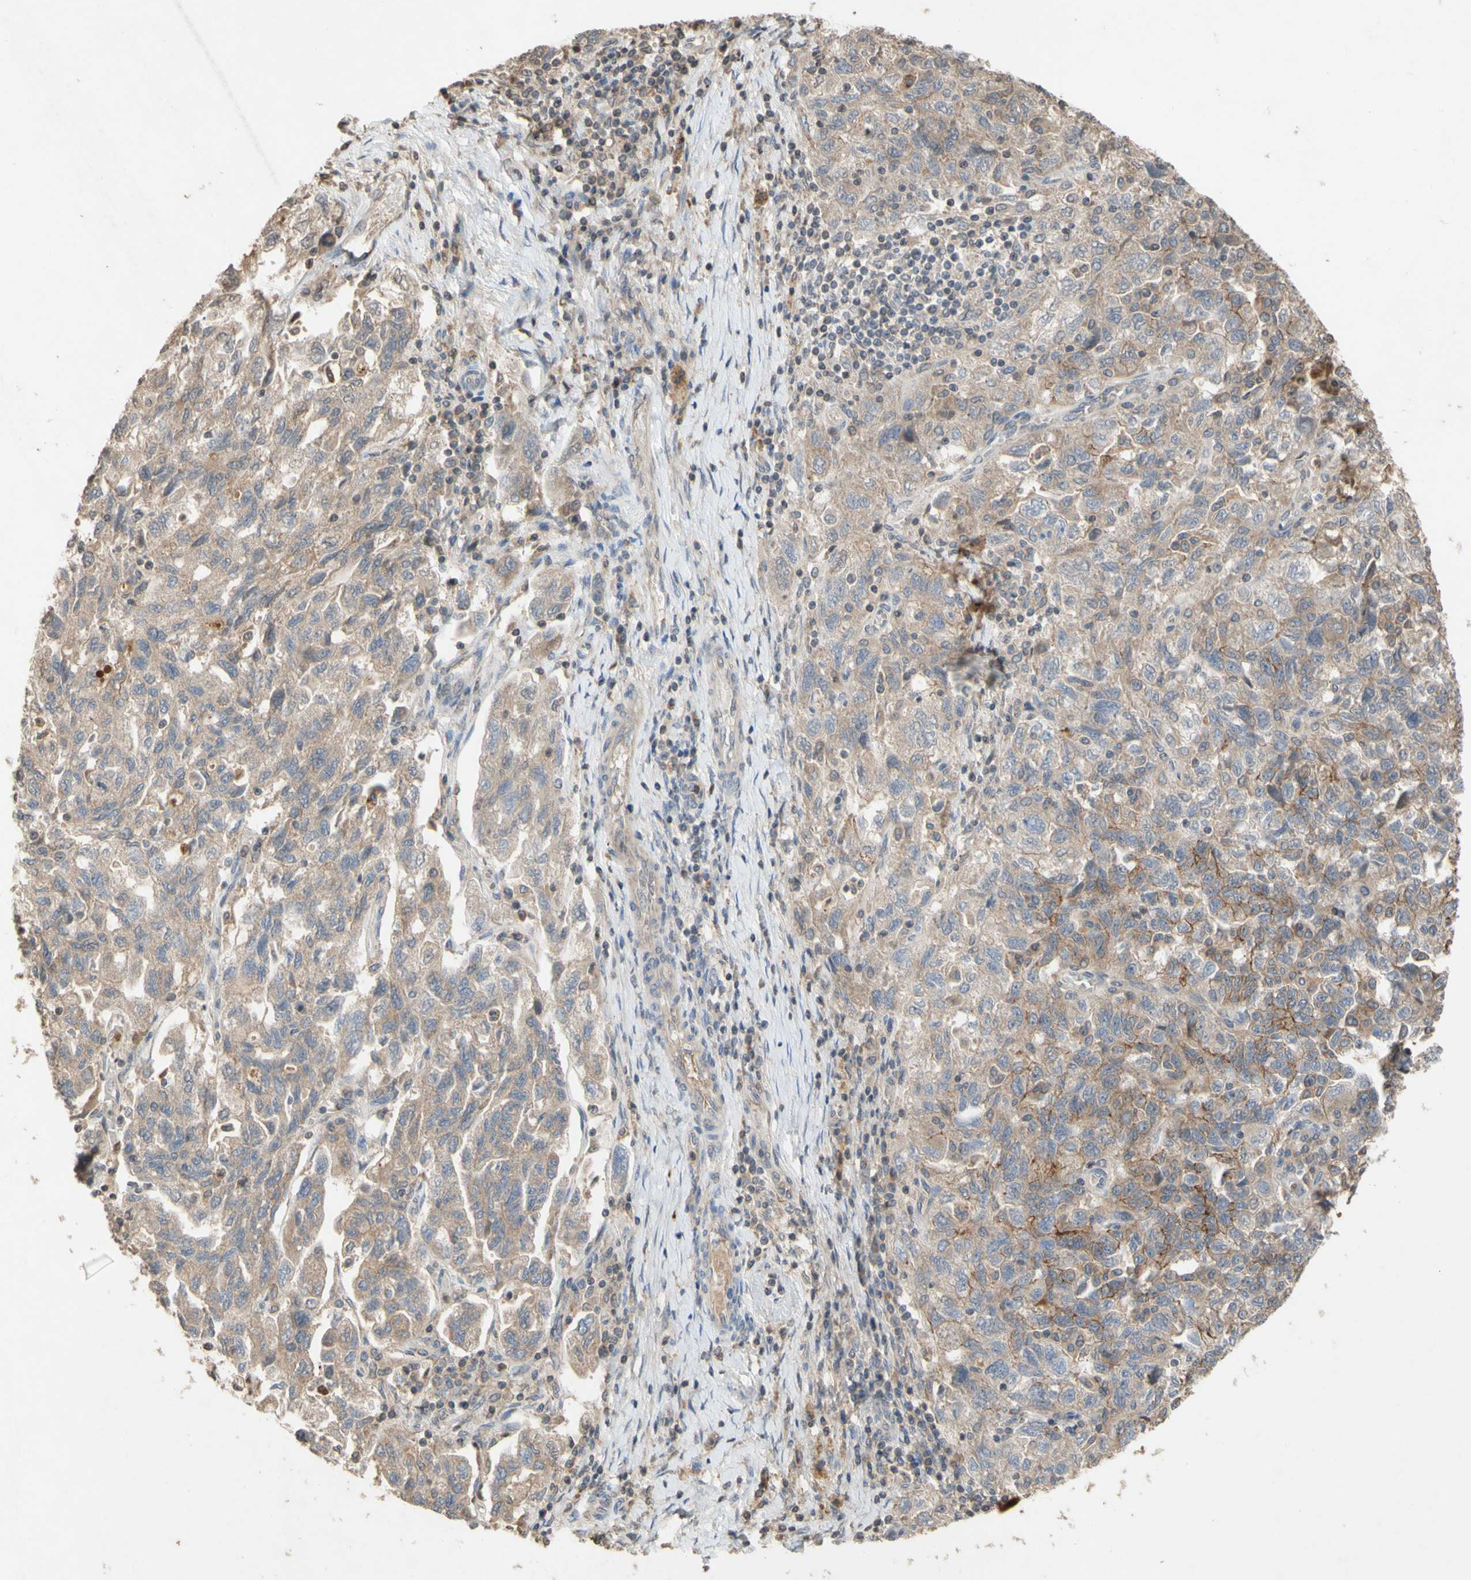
{"staining": {"intensity": "moderate", "quantity": ">75%", "location": "cytoplasmic/membranous"}, "tissue": "ovarian cancer", "cell_type": "Tumor cells", "image_type": "cancer", "snomed": [{"axis": "morphology", "description": "Carcinoma, NOS"}, {"axis": "morphology", "description": "Cystadenocarcinoma, serous, NOS"}, {"axis": "topography", "description": "Ovary"}], "caption": "The micrograph displays staining of ovarian cancer (serous cystadenocarcinoma), revealing moderate cytoplasmic/membranous protein staining (brown color) within tumor cells.", "gene": "NECTIN3", "patient": {"sex": "female", "age": 69}}